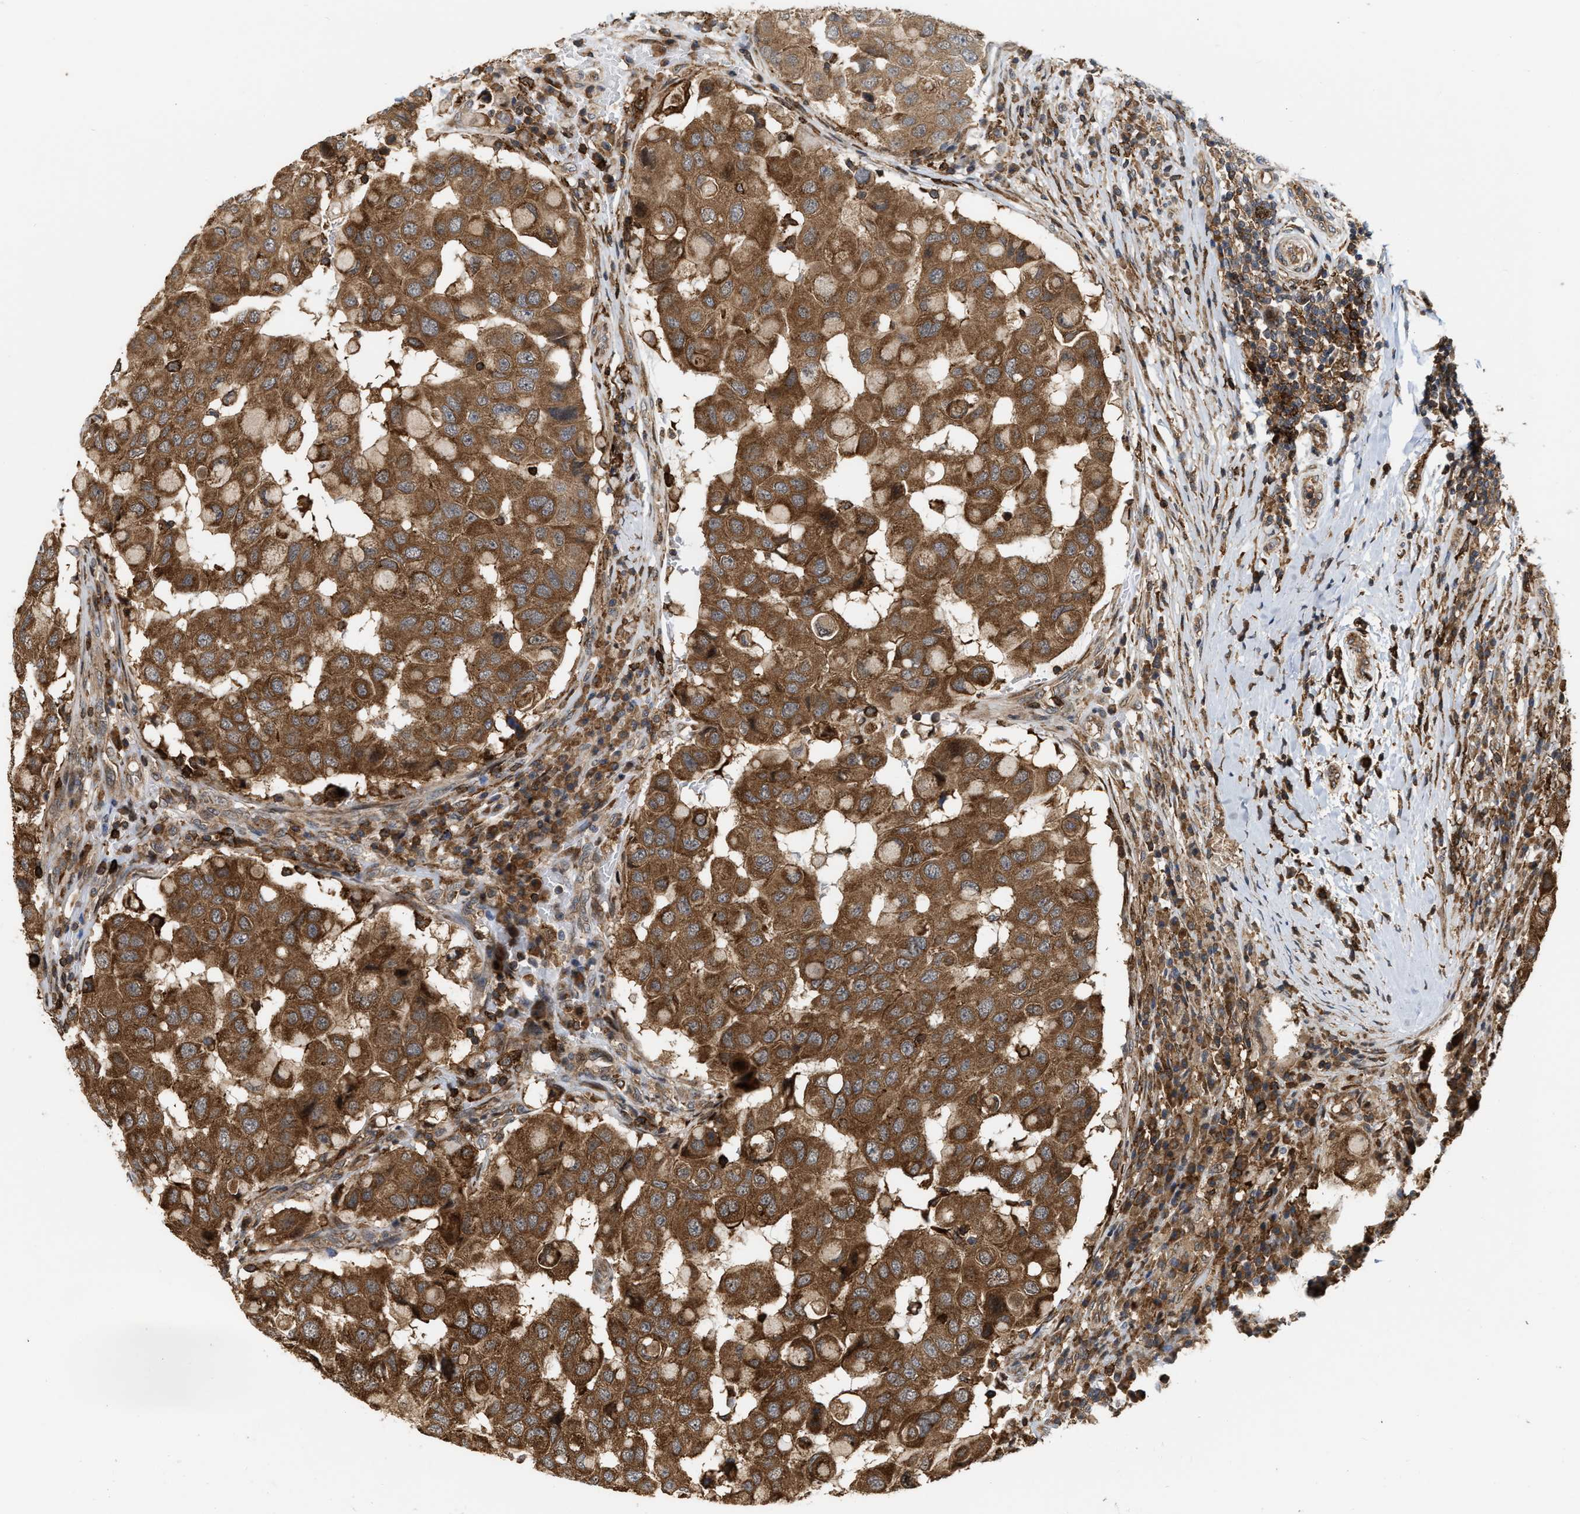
{"staining": {"intensity": "strong", "quantity": ">75%", "location": "cytoplasmic/membranous"}, "tissue": "breast cancer", "cell_type": "Tumor cells", "image_type": "cancer", "snomed": [{"axis": "morphology", "description": "Duct carcinoma"}, {"axis": "topography", "description": "Breast"}], "caption": "Immunohistochemical staining of human breast cancer (infiltrating ductal carcinoma) demonstrates strong cytoplasmic/membranous protein staining in about >75% of tumor cells.", "gene": "IQCE", "patient": {"sex": "female", "age": 27}}